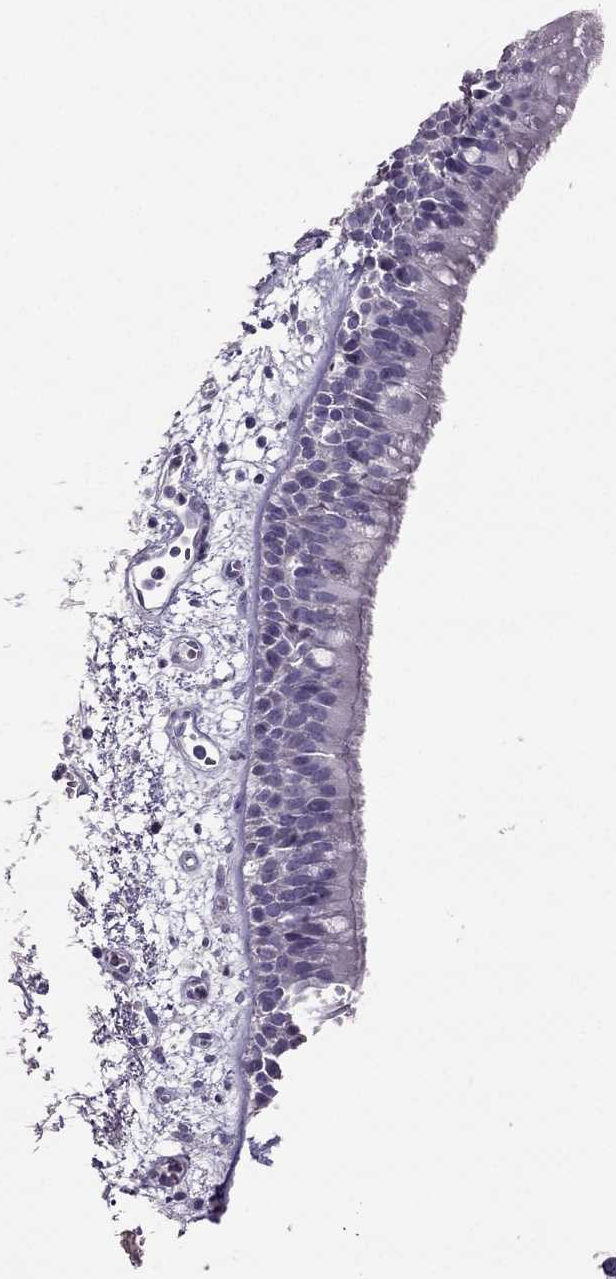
{"staining": {"intensity": "negative", "quantity": "none", "location": "none"}, "tissue": "bronchus", "cell_type": "Respiratory epithelial cells", "image_type": "normal", "snomed": [{"axis": "morphology", "description": "Normal tissue, NOS"}, {"axis": "morphology", "description": "Squamous cell carcinoma, NOS"}, {"axis": "topography", "description": "Cartilage tissue"}, {"axis": "topography", "description": "Bronchus"}, {"axis": "topography", "description": "Lung"}], "caption": "Immunohistochemistry (IHC) histopathology image of unremarkable bronchus: bronchus stained with DAB (3,3'-diaminobenzidine) exhibits no significant protein positivity in respiratory epithelial cells. (Stains: DAB (3,3'-diaminobenzidine) immunohistochemistry with hematoxylin counter stain, Microscopy: brightfield microscopy at high magnification).", "gene": "RHO", "patient": {"sex": "male", "age": 66}}